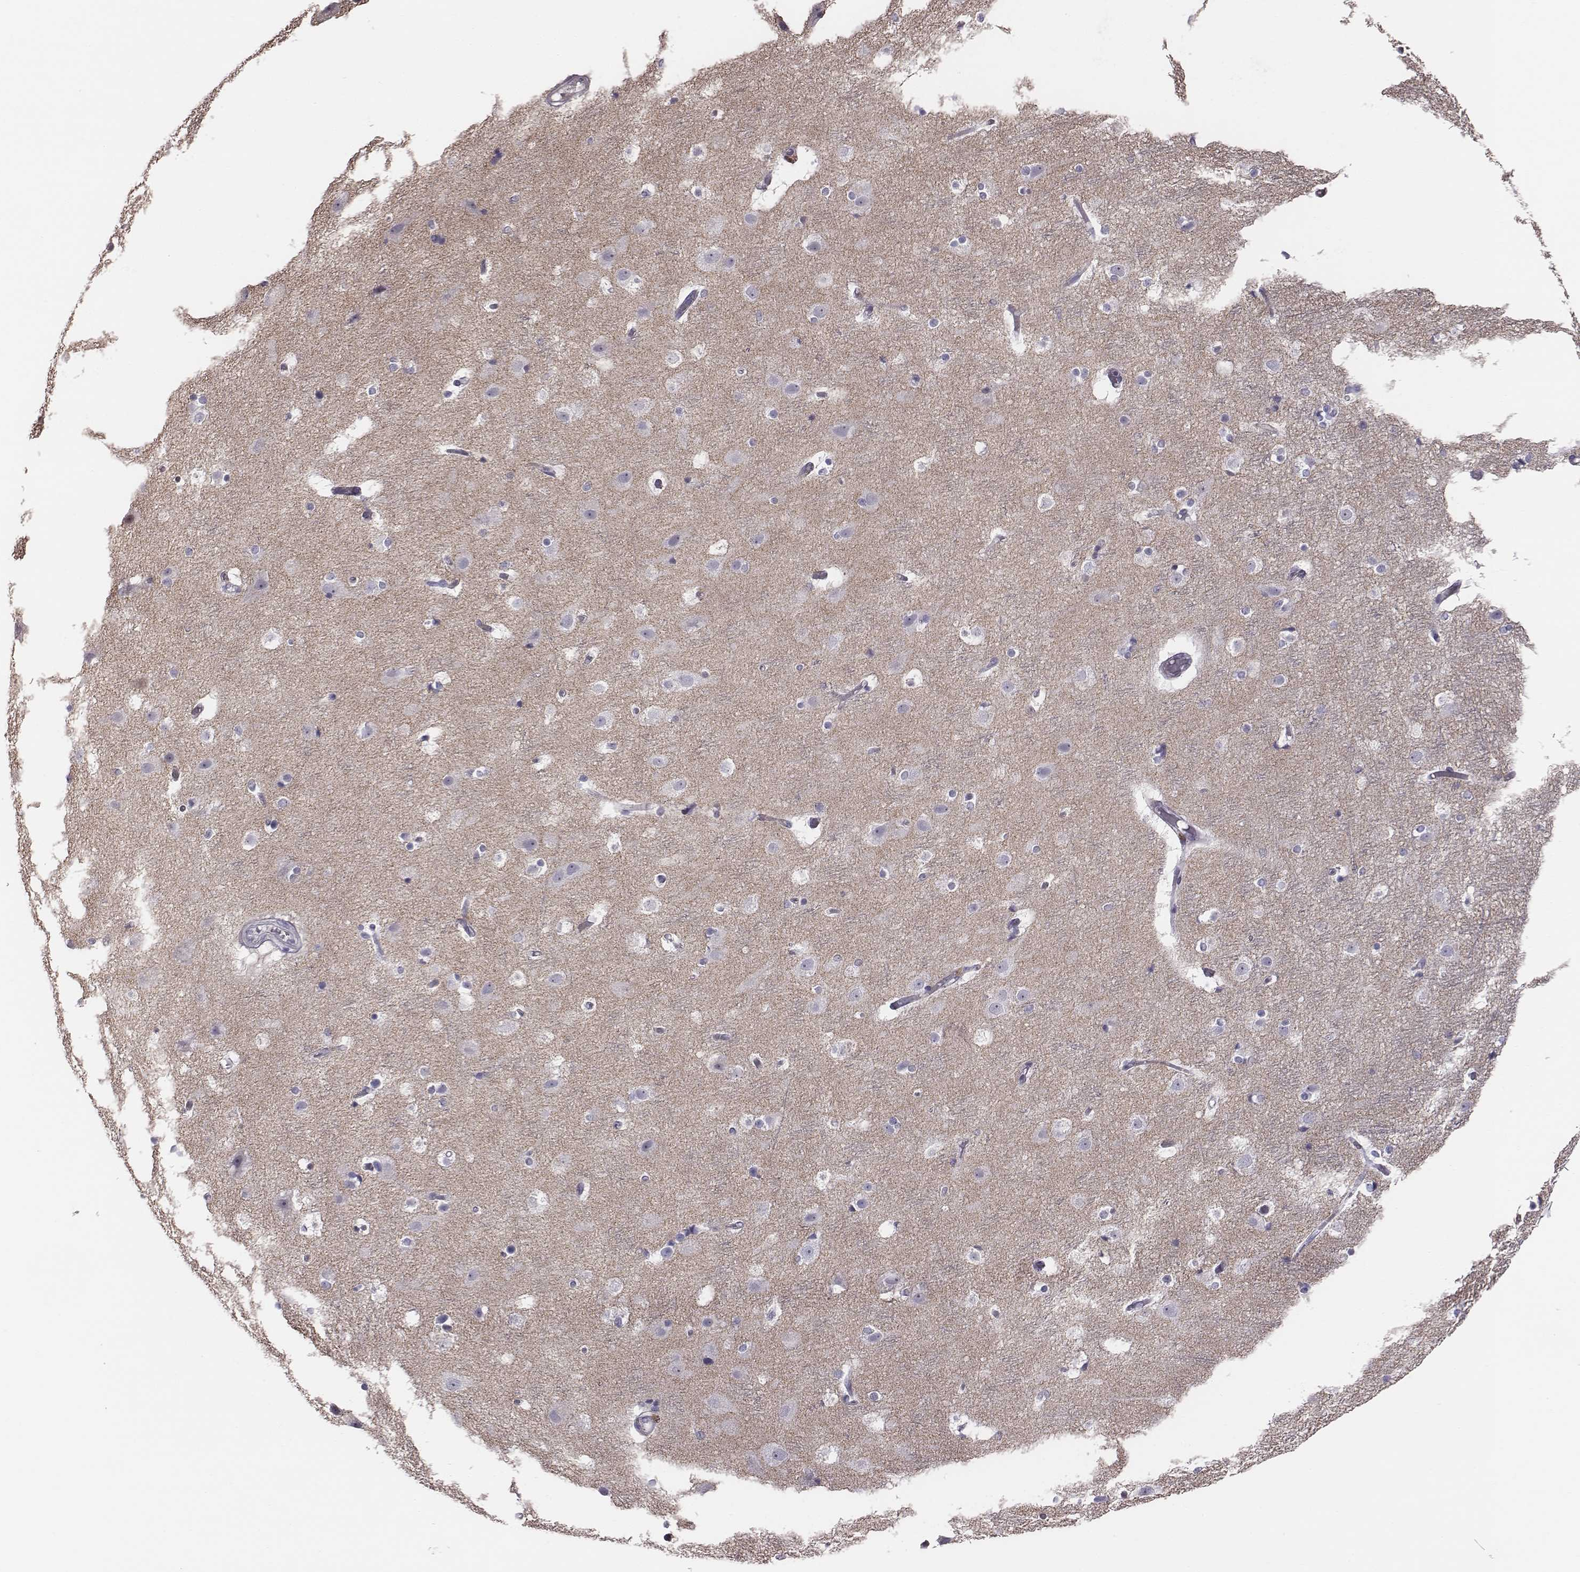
{"staining": {"intensity": "negative", "quantity": "none", "location": "none"}, "tissue": "cerebral cortex", "cell_type": "Endothelial cells", "image_type": "normal", "snomed": [{"axis": "morphology", "description": "Normal tissue, NOS"}, {"axis": "topography", "description": "Cerebral cortex"}], "caption": "DAB (3,3'-diaminobenzidine) immunohistochemical staining of benign cerebral cortex displays no significant expression in endothelial cells.", "gene": "CACNG4", "patient": {"sex": "female", "age": 52}}